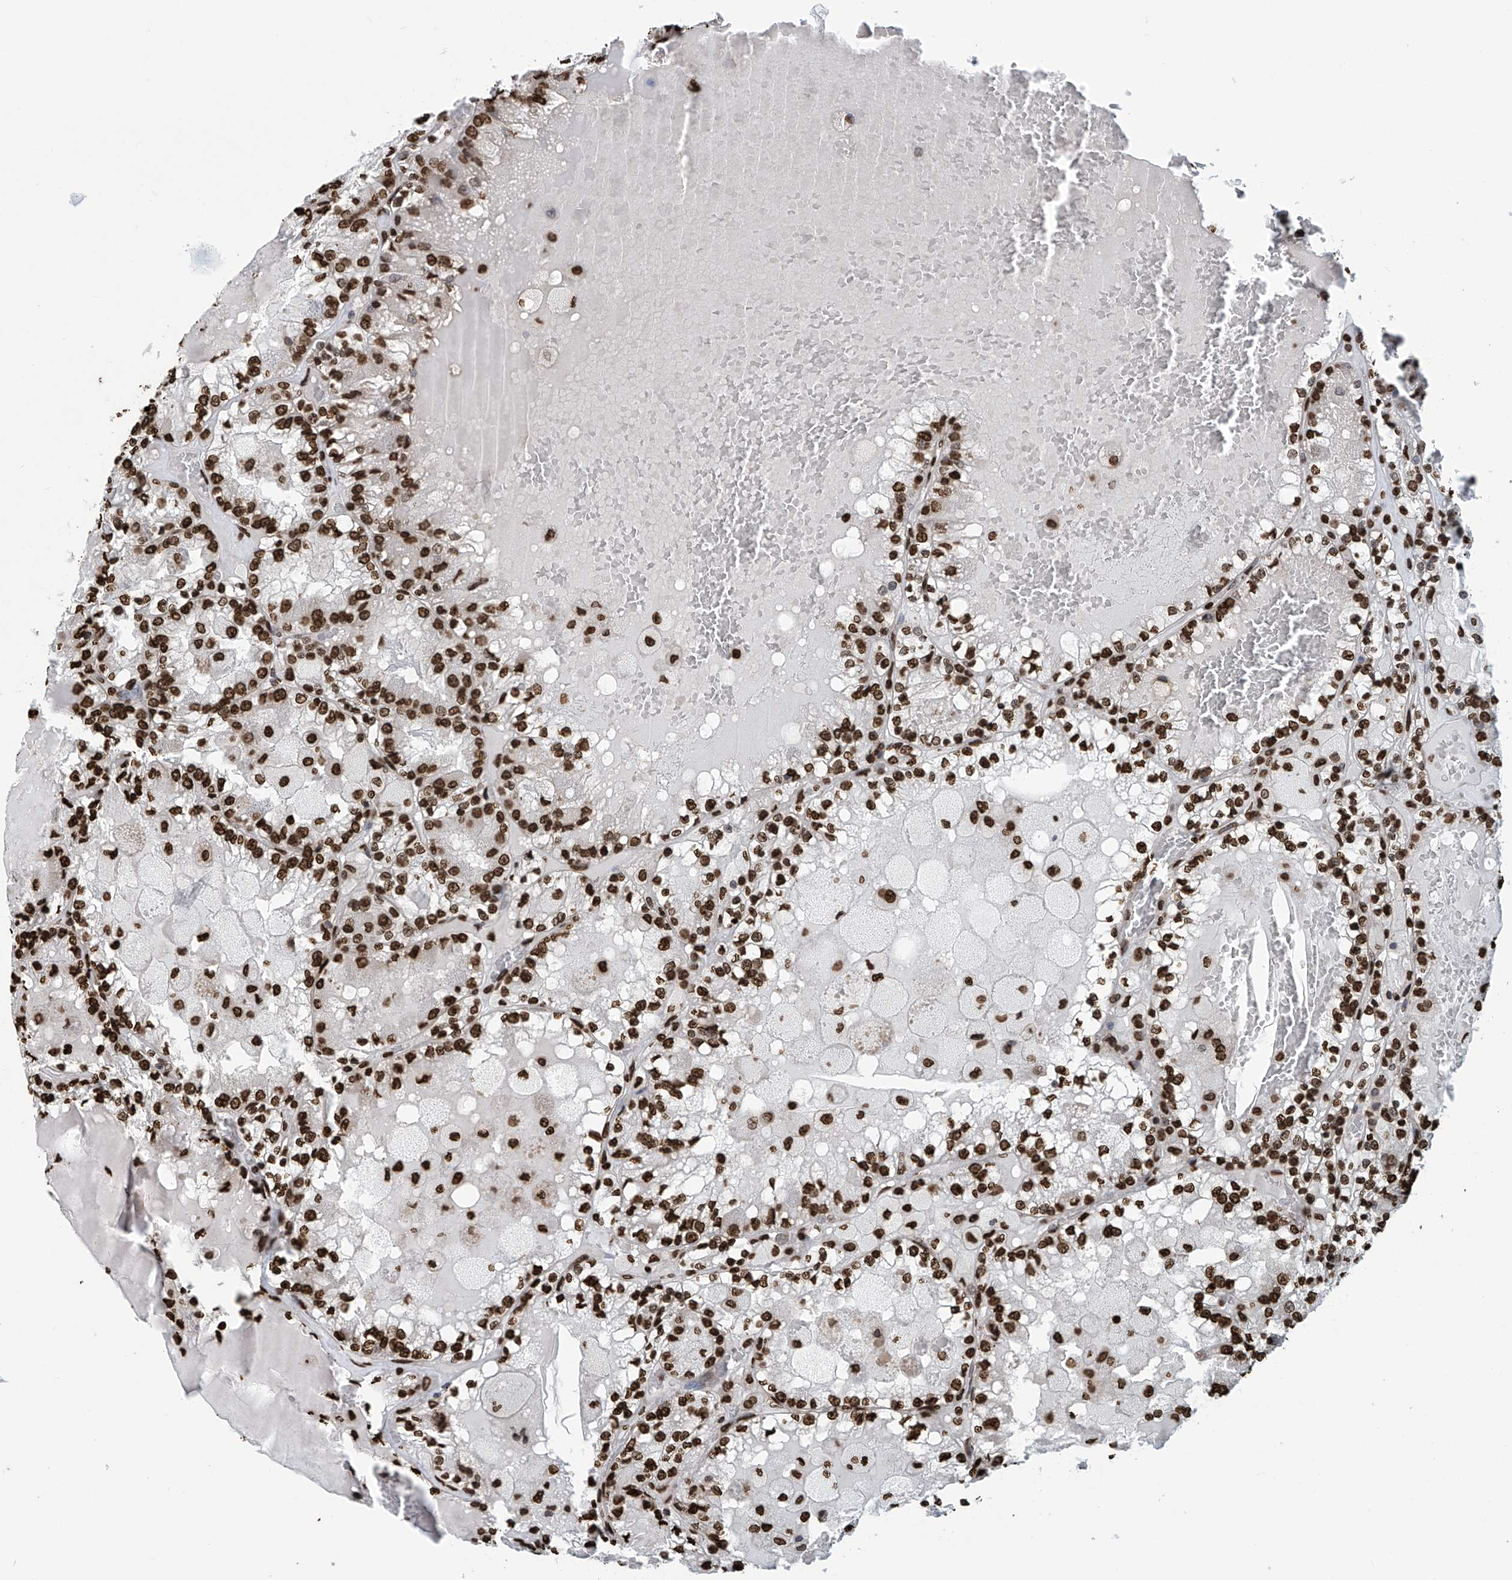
{"staining": {"intensity": "strong", "quantity": ">75%", "location": "nuclear"}, "tissue": "renal cancer", "cell_type": "Tumor cells", "image_type": "cancer", "snomed": [{"axis": "morphology", "description": "Adenocarcinoma, NOS"}, {"axis": "topography", "description": "Kidney"}], "caption": "This is an image of IHC staining of renal cancer (adenocarcinoma), which shows strong expression in the nuclear of tumor cells.", "gene": "DPPA2", "patient": {"sex": "female", "age": 56}}